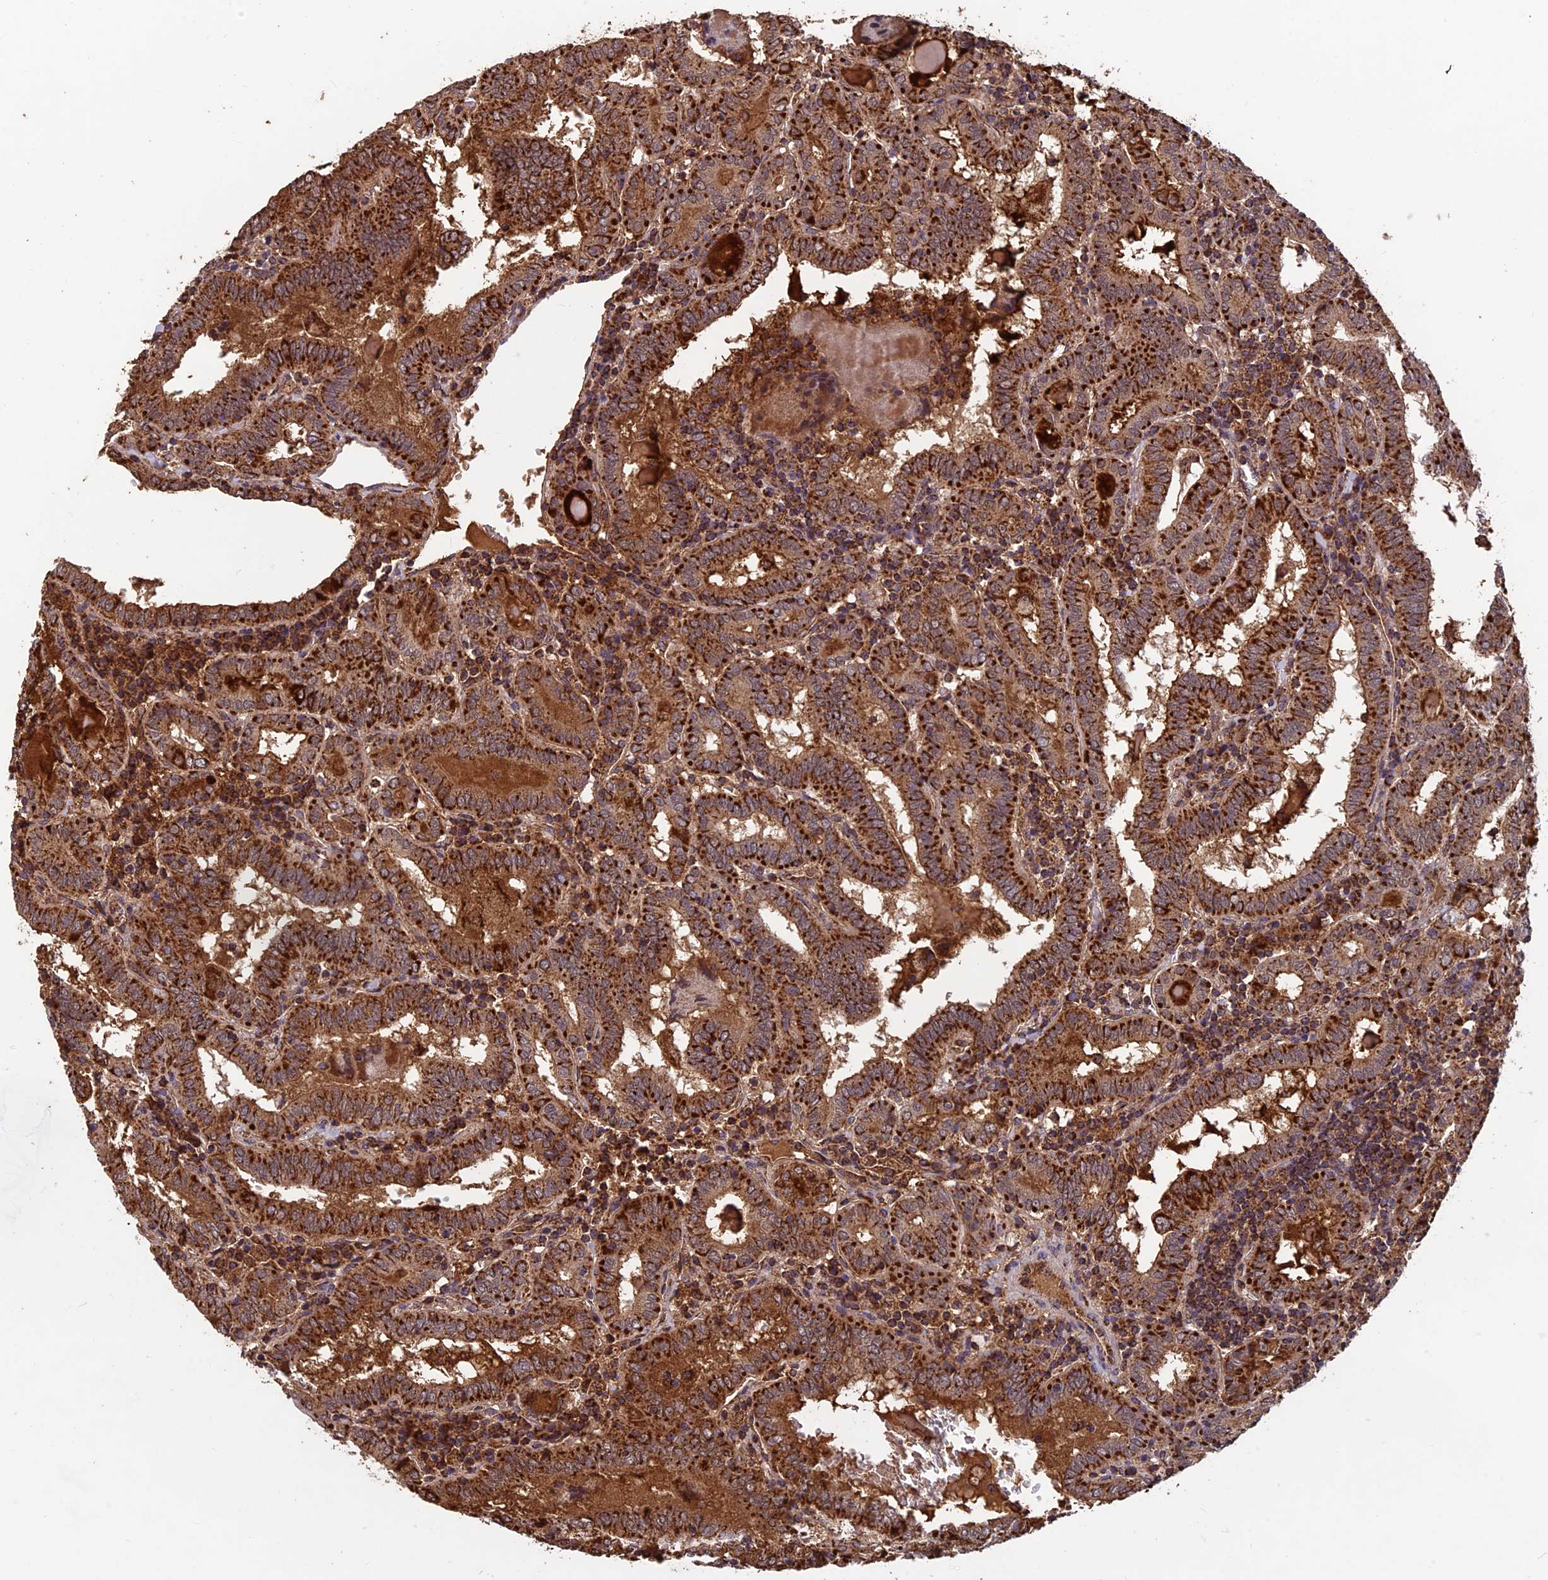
{"staining": {"intensity": "strong", "quantity": ">75%", "location": "cytoplasmic/membranous"}, "tissue": "thyroid cancer", "cell_type": "Tumor cells", "image_type": "cancer", "snomed": [{"axis": "morphology", "description": "Papillary adenocarcinoma, NOS"}, {"axis": "topography", "description": "Thyroid gland"}], "caption": "A micrograph showing strong cytoplasmic/membranous expression in approximately >75% of tumor cells in papillary adenocarcinoma (thyroid), as visualized by brown immunohistochemical staining.", "gene": "CCDC15", "patient": {"sex": "female", "age": 72}}